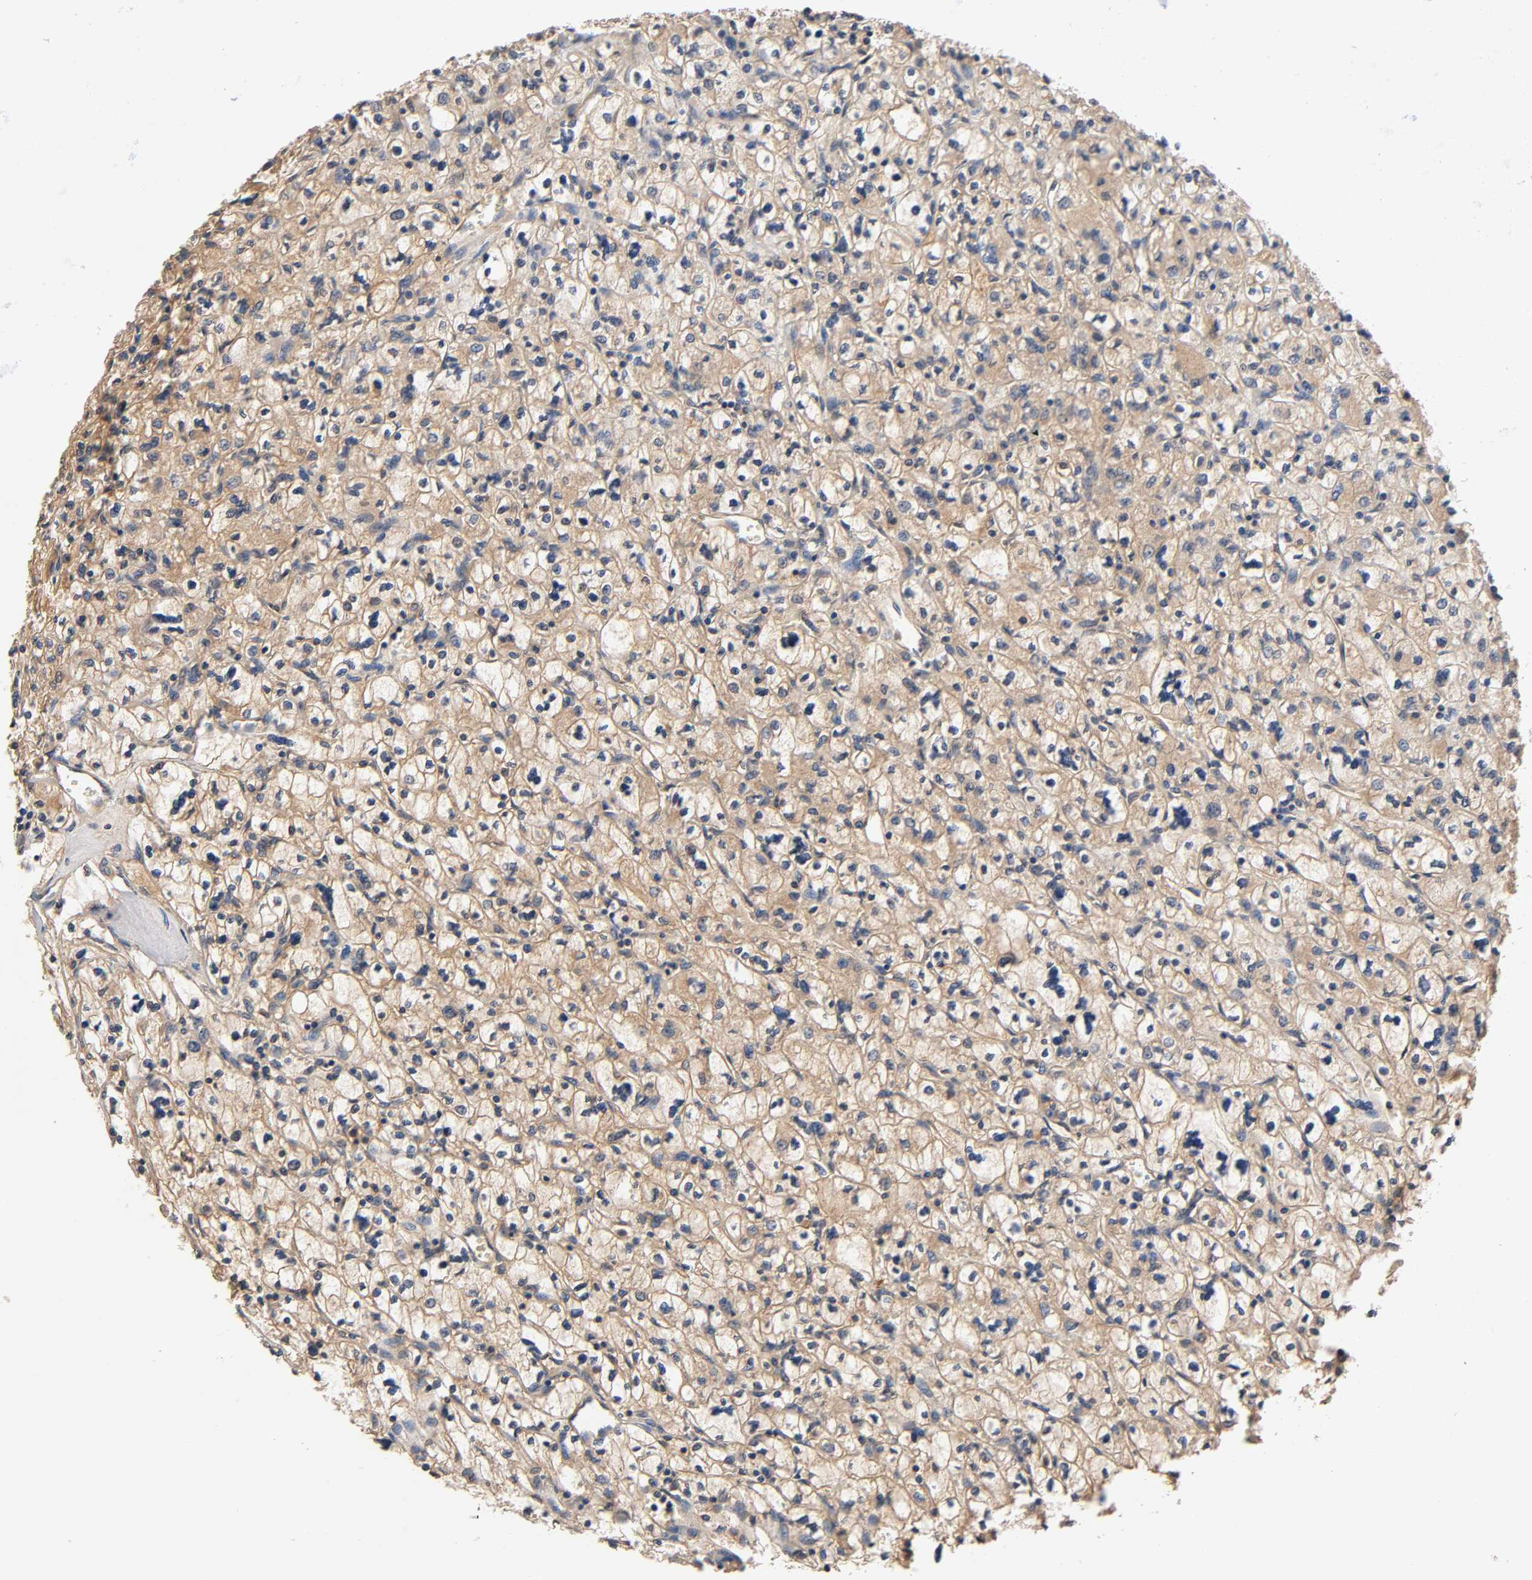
{"staining": {"intensity": "weak", "quantity": ">75%", "location": "cytoplasmic/membranous"}, "tissue": "renal cancer", "cell_type": "Tumor cells", "image_type": "cancer", "snomed": [{"axis": "morphology", "description": "Adenocarcinoma, NOS"}, {"axis": "topography", "description": "Kidney"}], "caption": "IHC image of neoplastic tissue: renal cancer (adenocarcinoma) stained using IHC displays low levels of weak protein expression localized specifically in the cytoplasmic/membranous of tumor cells, appearing as a cytoplasmic/membranous brown color.", "gene": "ALDOA", "patient": {"sex": "female", "age": 83}}